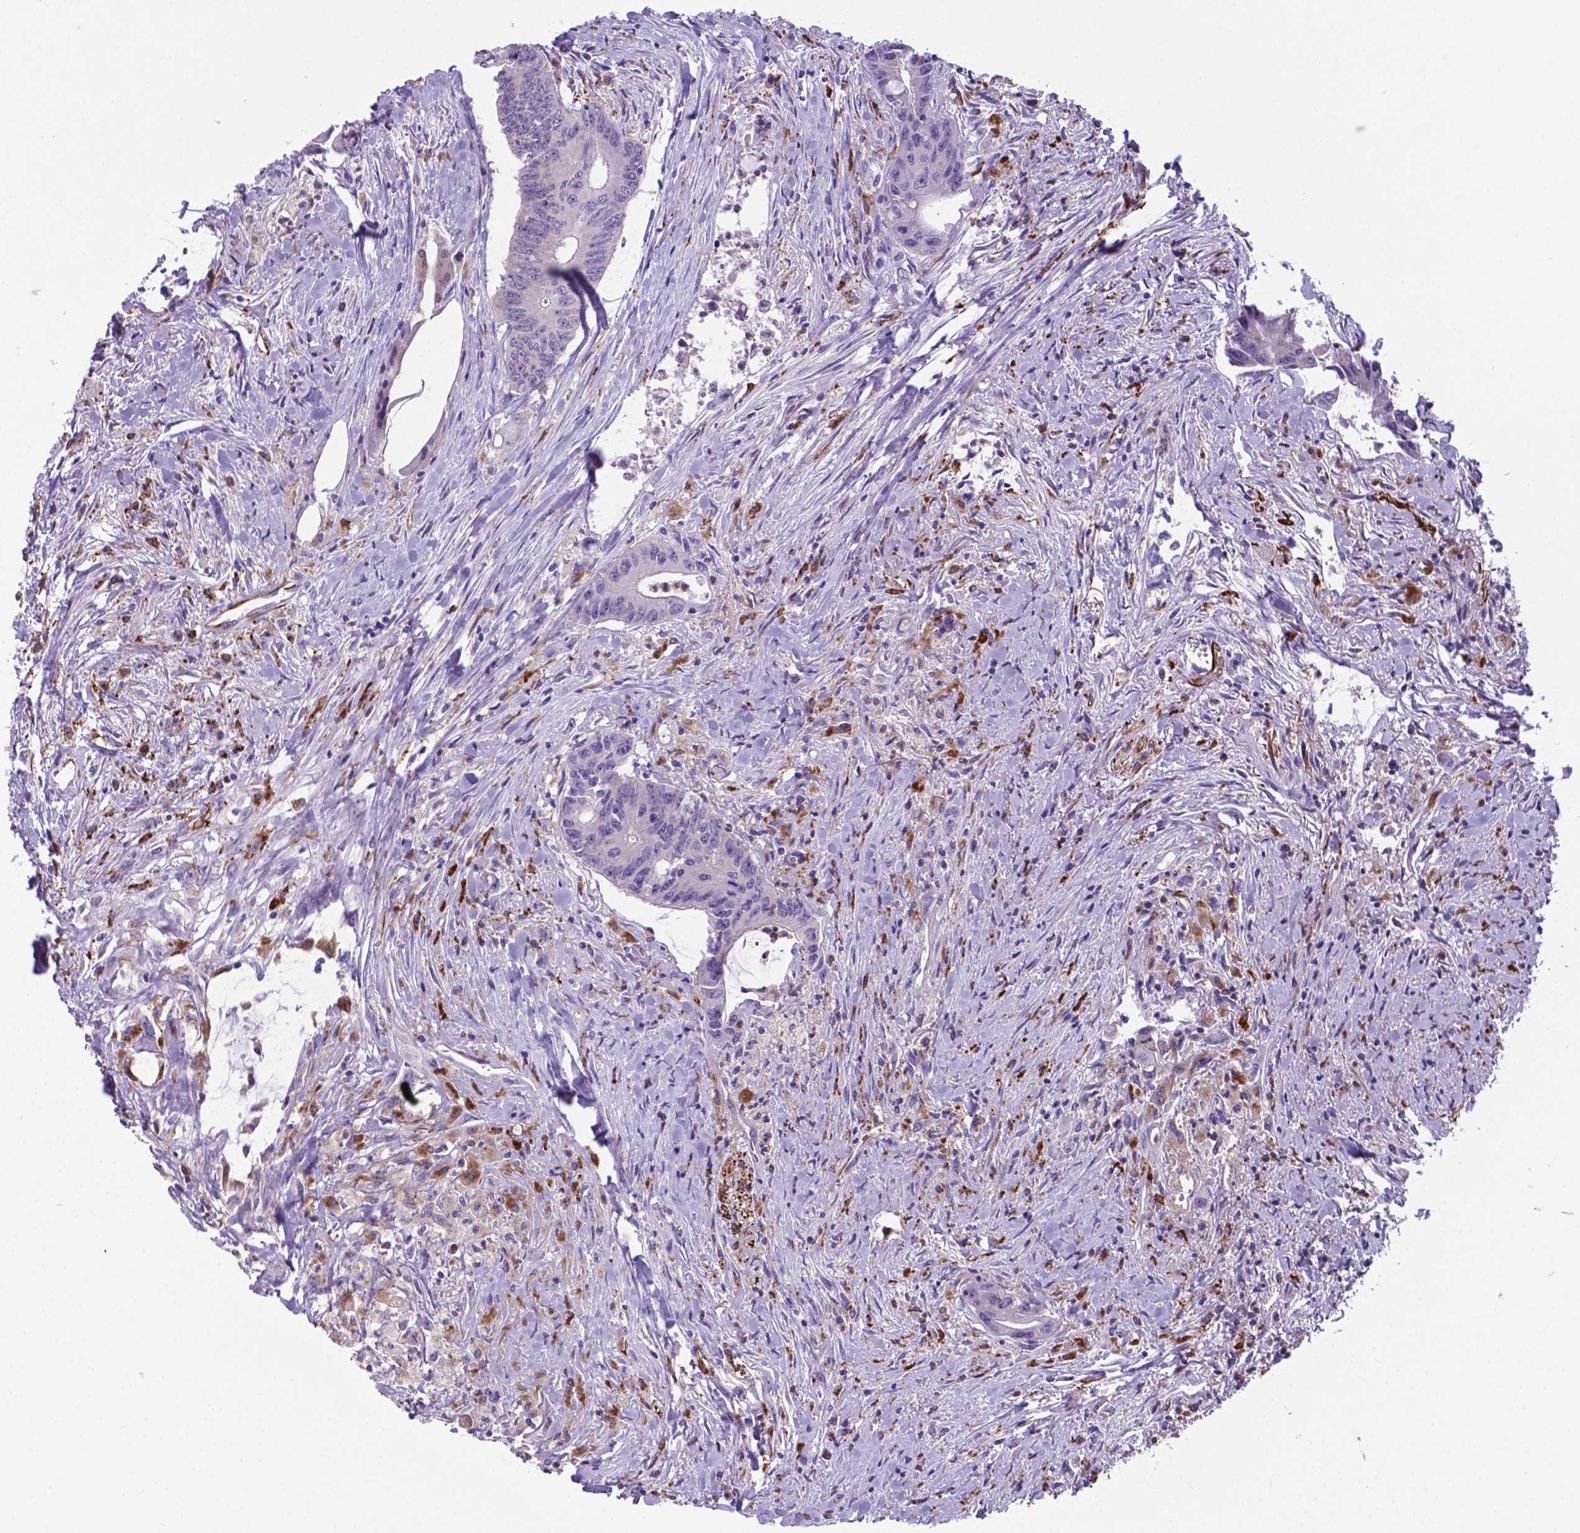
{"staining": {"intensity": "negative", "quantity": "none", "location": "none"}, "tissue": "colorectal cancer", "cell_type": "Tumor cells", "image_type": "cancer", "snomed": [{"axis": "morphology", "description": "Adenocarcinoma, NOS"}, {"axis": "topography", "description": "Rectum"}], "caption": "Tumor cells are negative for protein expression in human colorectal cancer. (Stains: DAB immunohistochemistry (IHC) with hematoxylin counter stain, Microscopy: brightfield microscopy at high magnification).", "gene": "LZTR1", "patient": {"sex": "male", "age": 59}}